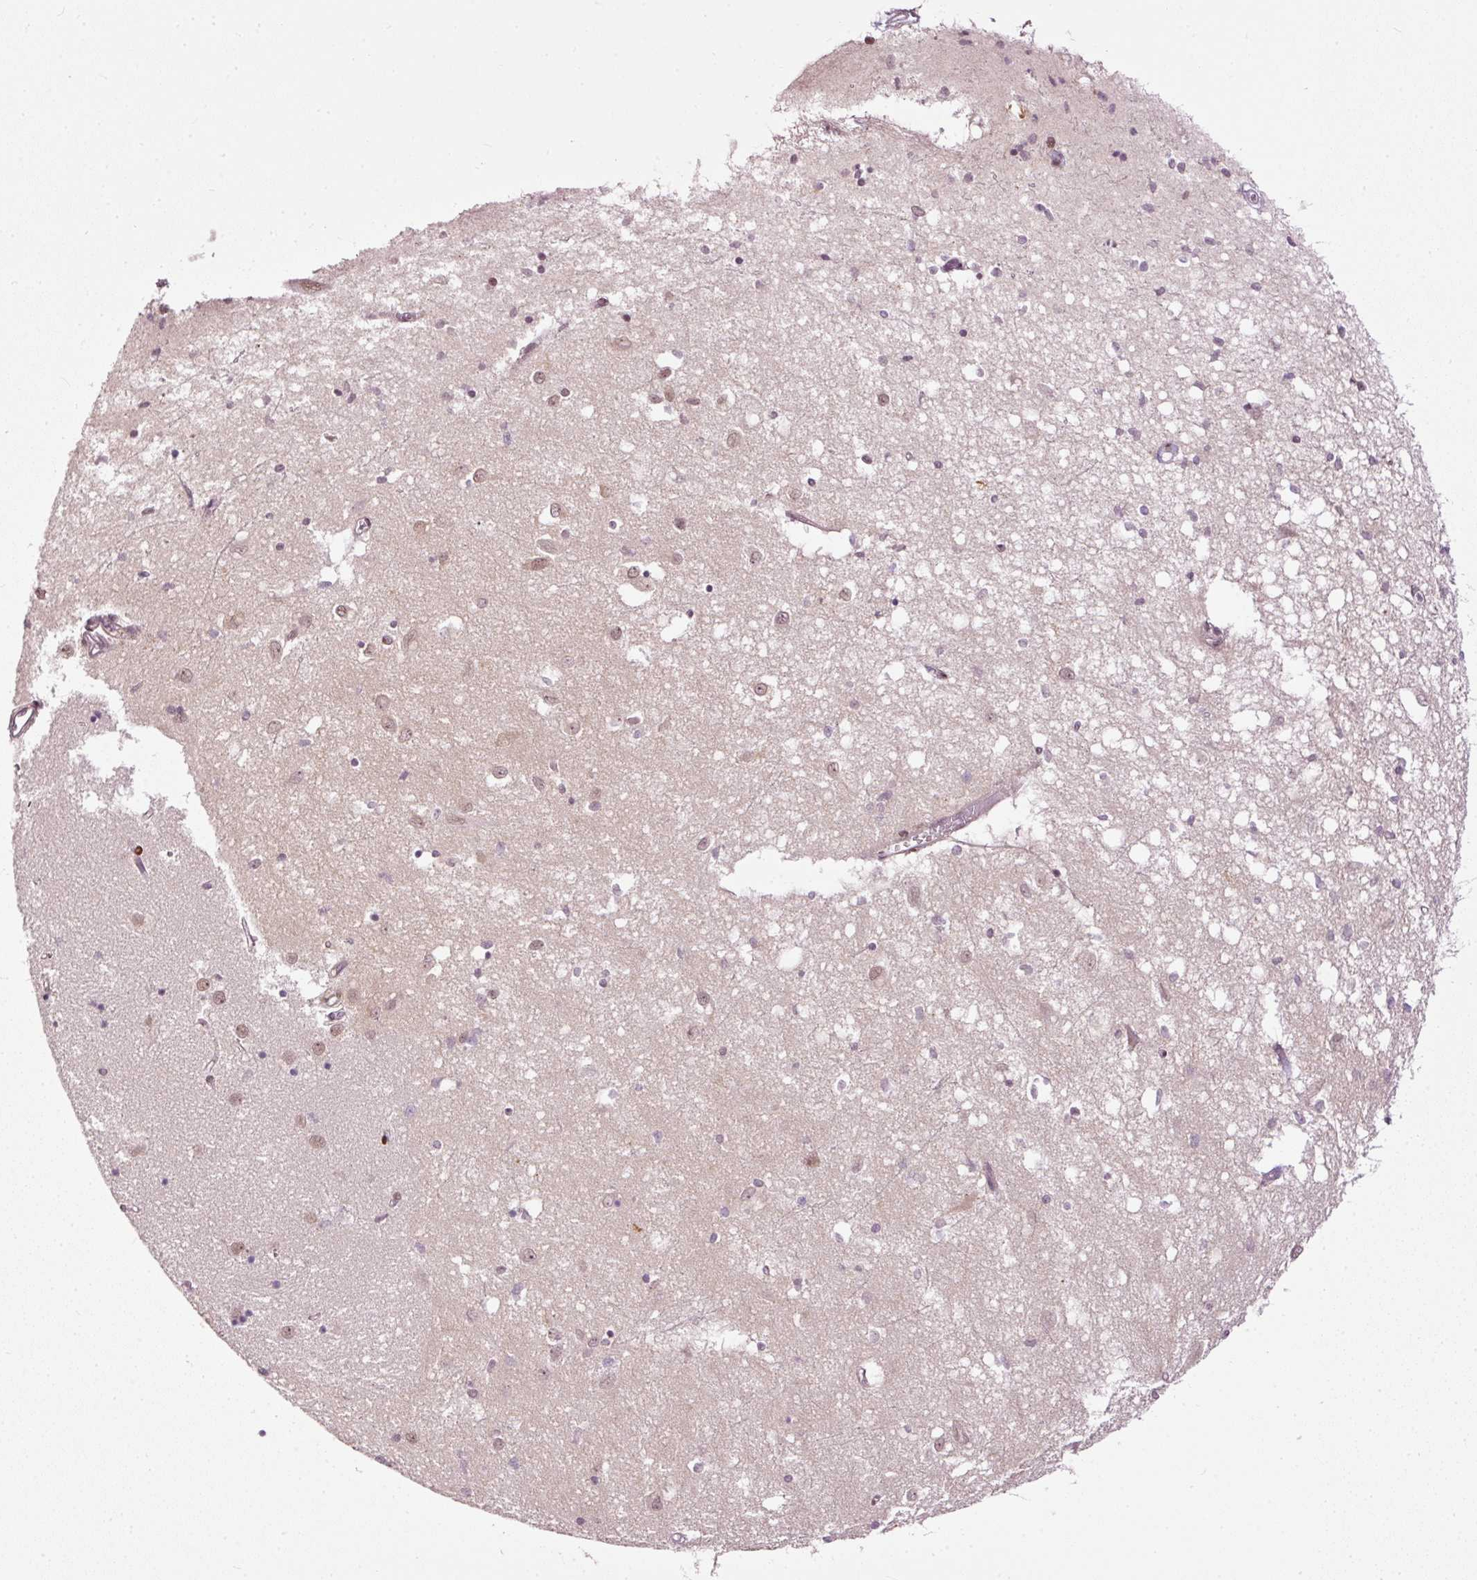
{"staining": {"intensity": "moderate", "quantity": "25%-75%", "location": "nuclear"}, "tissue": "caudate", "cell_type": "Glial cells", "image_type": "normal", "snomed": [{"axis": "morphology", "description": "Normal tissue, NOS"}, {"axis": "topography", "description": "Lateral ventricle wall"}], "caption": "Caudate stained with DAB (3,3'-diaminobenzidine) immunohistochemistry (IHC) displays medium levels of moderate nuclear expression in approximately 25%-75% of glial cells. (Brightfield microscopy of DAB IHC at high magnification).", "gene": "ZNF778", "patient": {"sex": "male", "age": 70}}